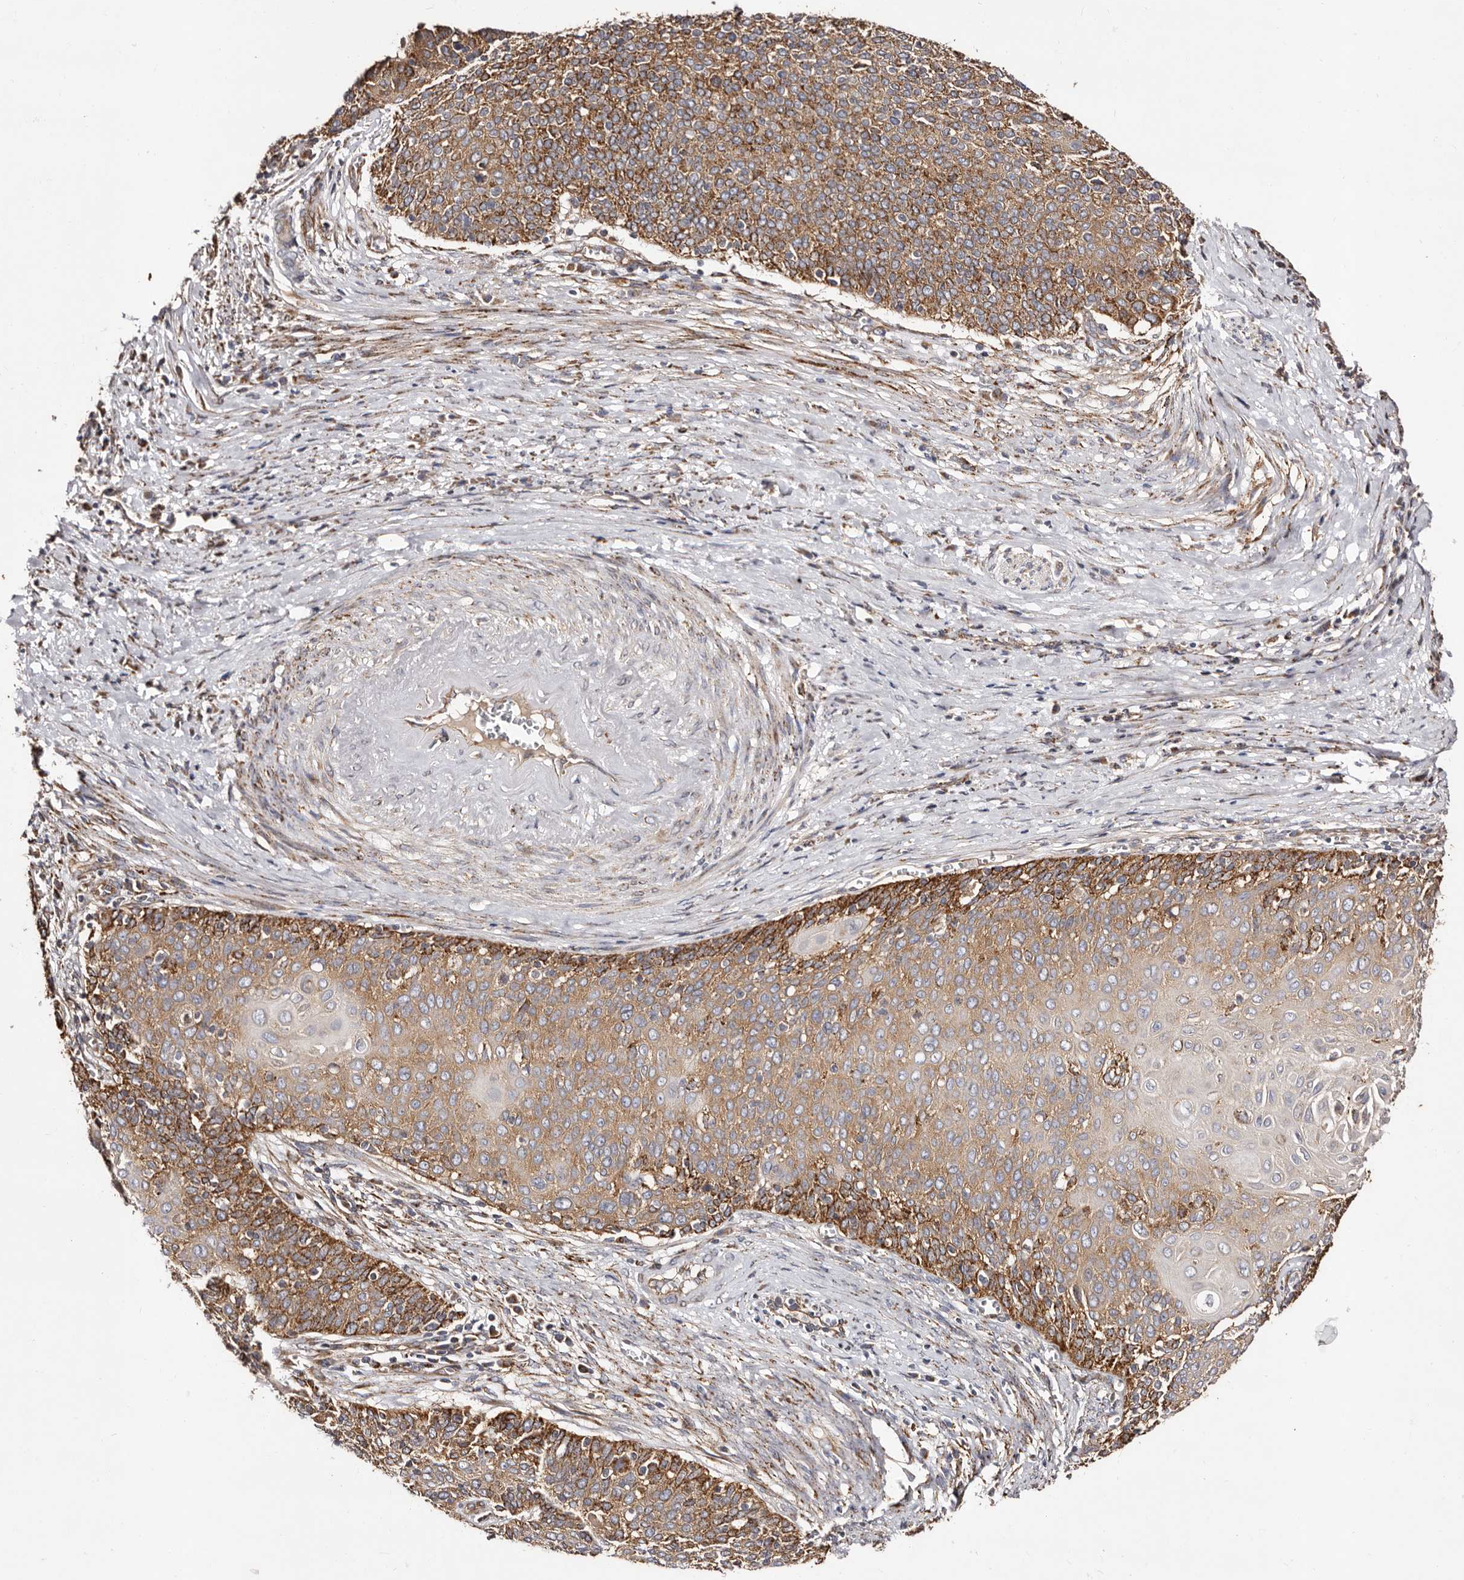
{"staining": {"intensity": "moderate", "quantity": ">75%", "location": "cytoplasmic/membranous"}, "tissue": "cervical cancer", "cell_type": "Tumor cells", "image_type": "cancer", "snomed": [{"axis": "morphology", "description": "Squamous cell carcinoma, NOS"}, {"axis": "topography", "description": "Cervix"}], "caption": "Protein expression by immunohistochemistry exhibits moderate cytoplasmic/membranous expression in approximately >75% of tumor cells in squamous cell carcinoma (cervical).", "gene": "LUZP1", "patient": {"sex": "female", "age": 39}}